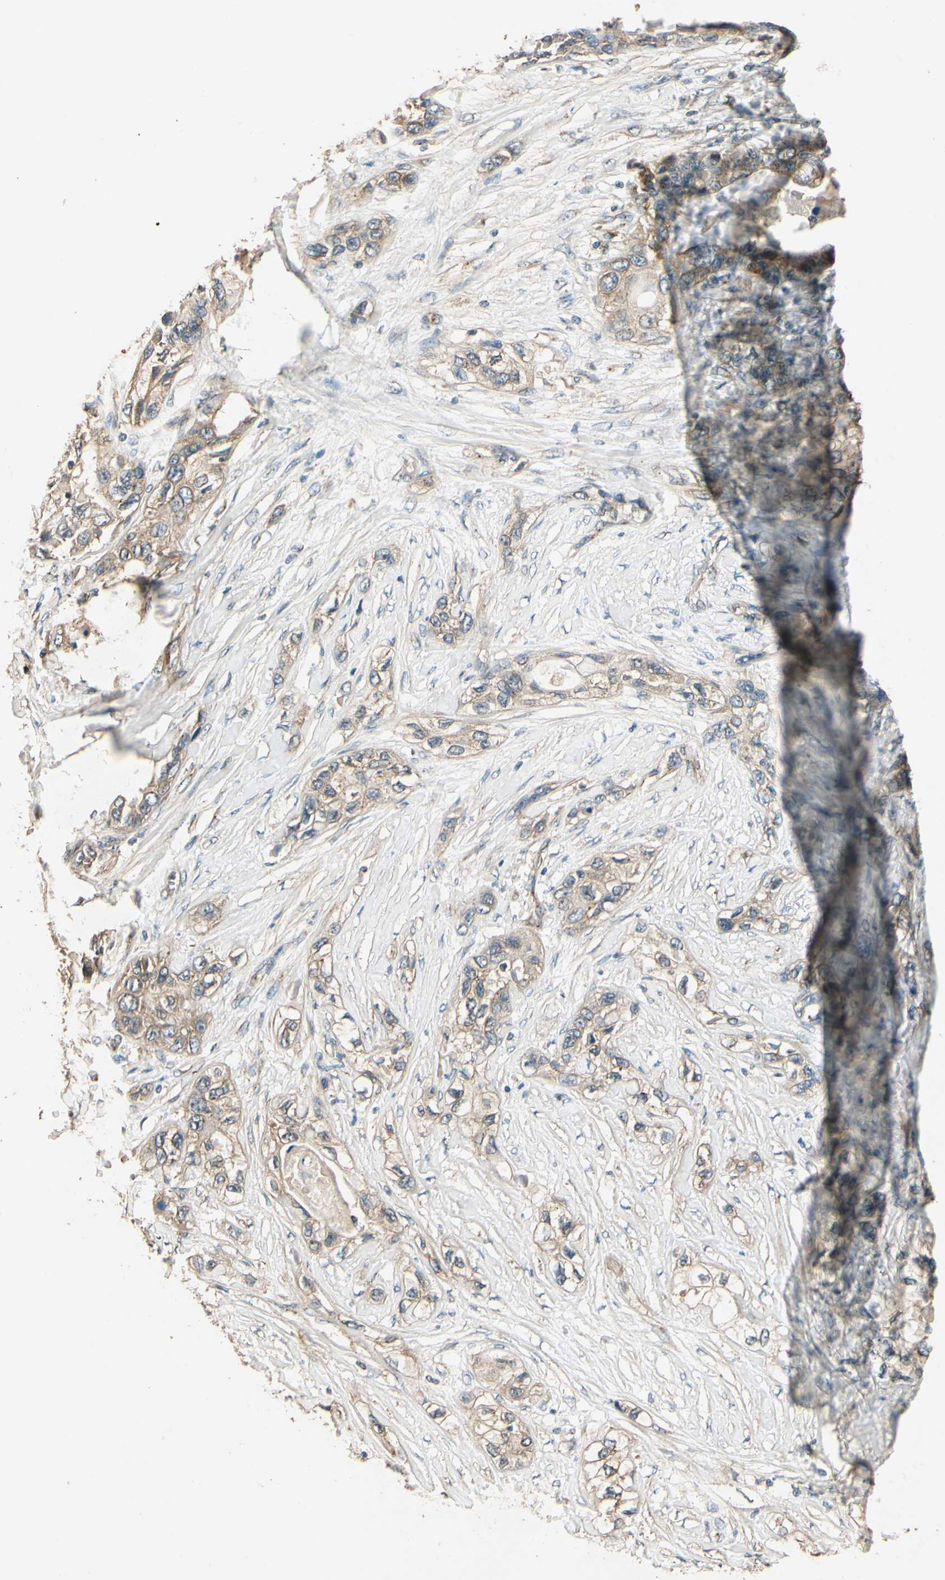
{"staining": {"intensity": "weak", "quantity": ">75%", "location": "cytoplasmic/membranous"}, "tissue": "pancreatic cancer", "cell_type": "Tumor cells", "image_type": "cancer", "snomed": [{"axis": "morphology", "description": "Adenocarcinoma, NOS"}, {"axis": "topography", "description": "Pancreas"}], "caption": "Pancreatic adenocarcinoma stained with a protein marker demonstrates weak staining in tumor cells.", "gene": "AKAP9", "patient": {"sex": "female", "age": 70}}